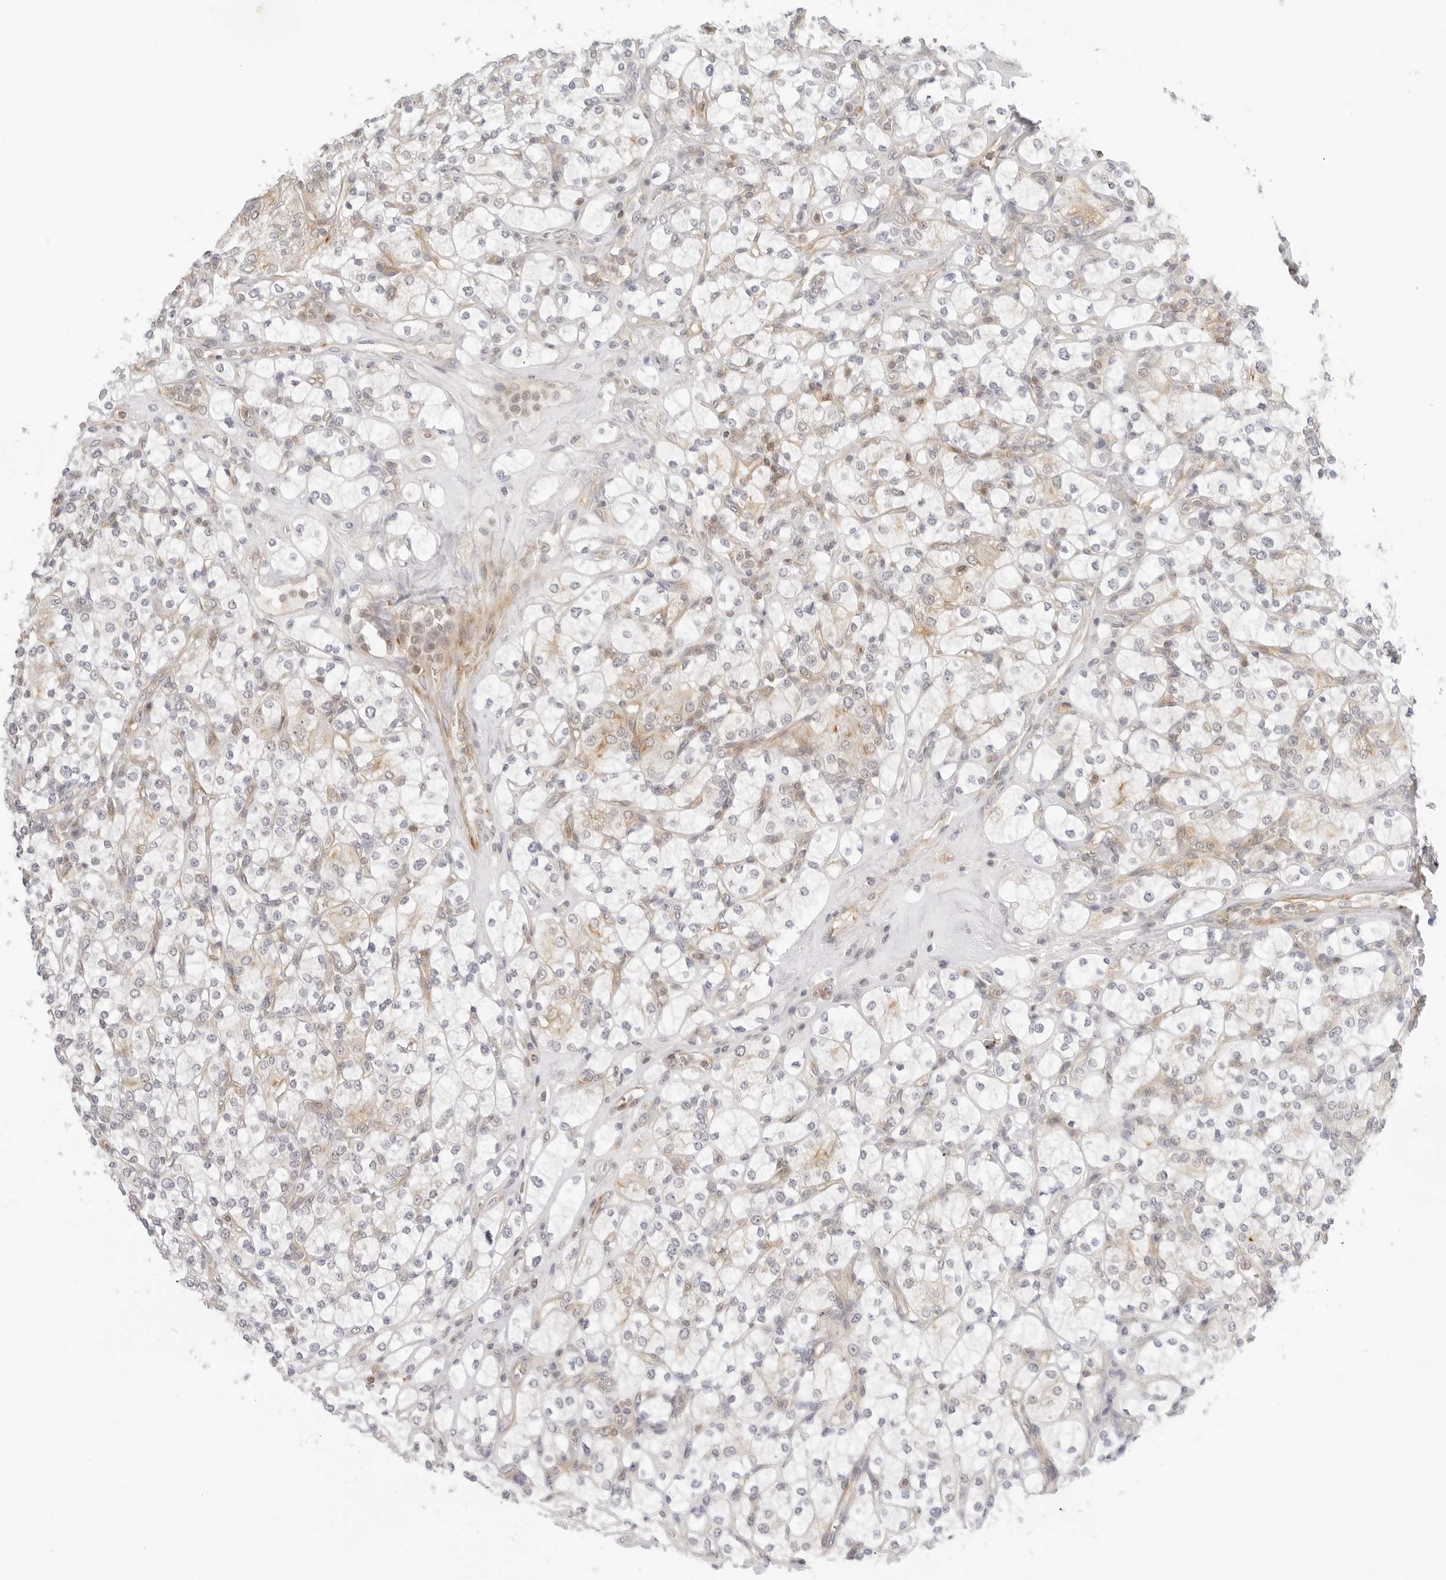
{"staining": {"intensity": "weak", "quantity": "<25%", "location": "cytoplasmic/membranous"}, "tissue": "renal cancer", "cell_type": "Tumor cells", "image_type": "cancer", "snomed": [{"axis": "morphology", "description": "Adenocarcinoma, NOS"}, {"axis": "topography", "description": "Kidney"}], "caption": "Immunohistochemical staining of adenocarcinoma (renal) demonstrates no significant positivity in tumor cells. The staining was performed using DAB (3,3'-diaminobenzidine) to visualize the protein expression in brown, while the nuclei were stained in blue with hematoxylin (Magnification: 20x).", "gene": "OSCP1", "patient": {"sex": "male", "age": 77}}